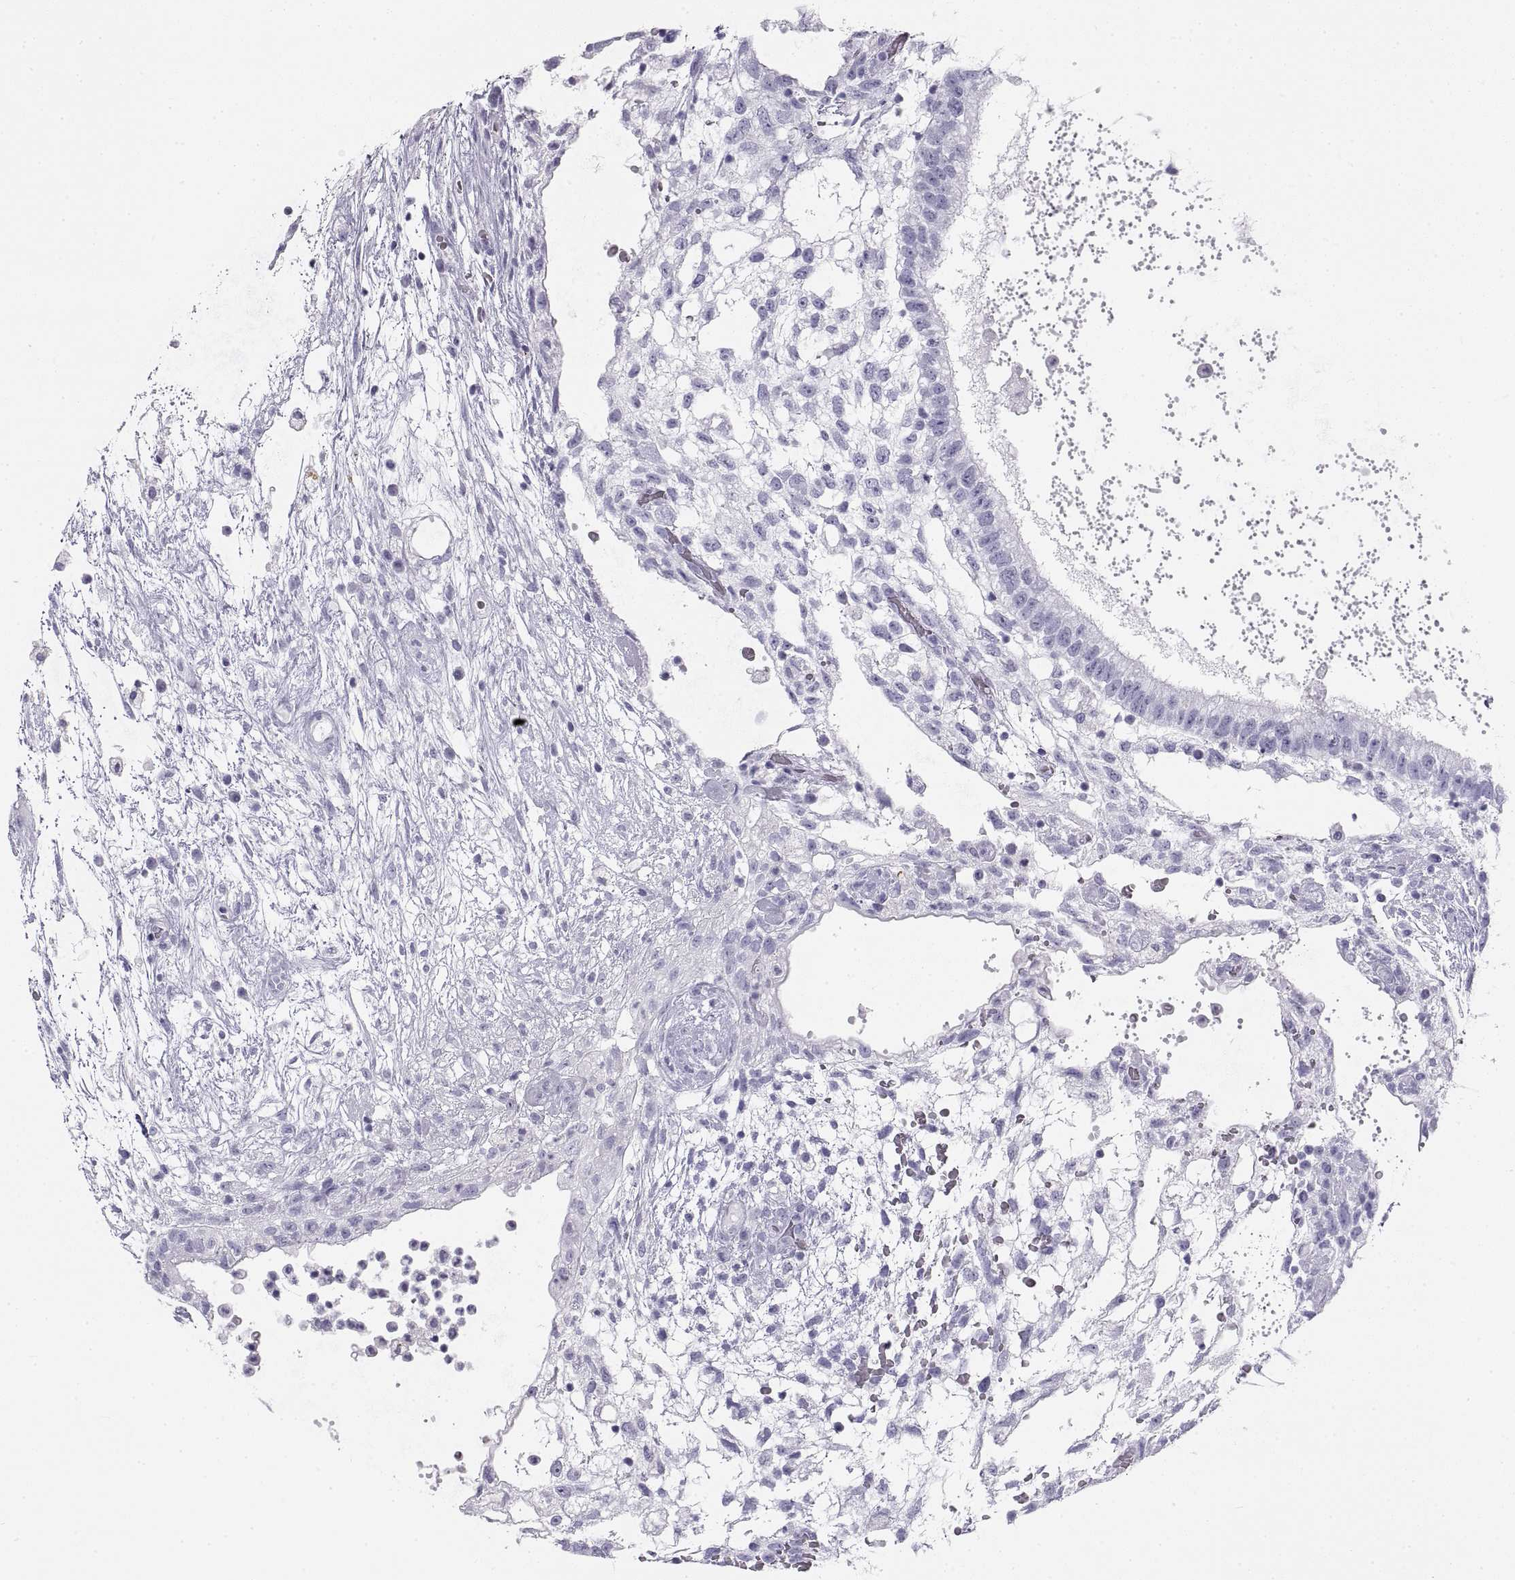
{"staining": {"intensity": "negative", "quantity": "none", "location": "none"}, "tissue": "testis cancer", "cell_type": "Tumor cells", "image_type": "cancer", "snomed": [{"axis": "morphology", "description": "Normal tissue, NOS"}, {"axis": "morphology", "description": "Carcinoma, Embryonal, NOS"}, {"axis": "topography", "description": "Testis"}], "caption": "Immunohistochemical staining of human testis embryonal carcinoma displays no significant staining in tumor cells. The staining is performed using DAB (3,3'-diaminobenzidine) brown chromogen with nuclei counter-stained in using hematoxylin.", "gene": "RLBP1", "patient": {"sex": "male", "age": 32}}